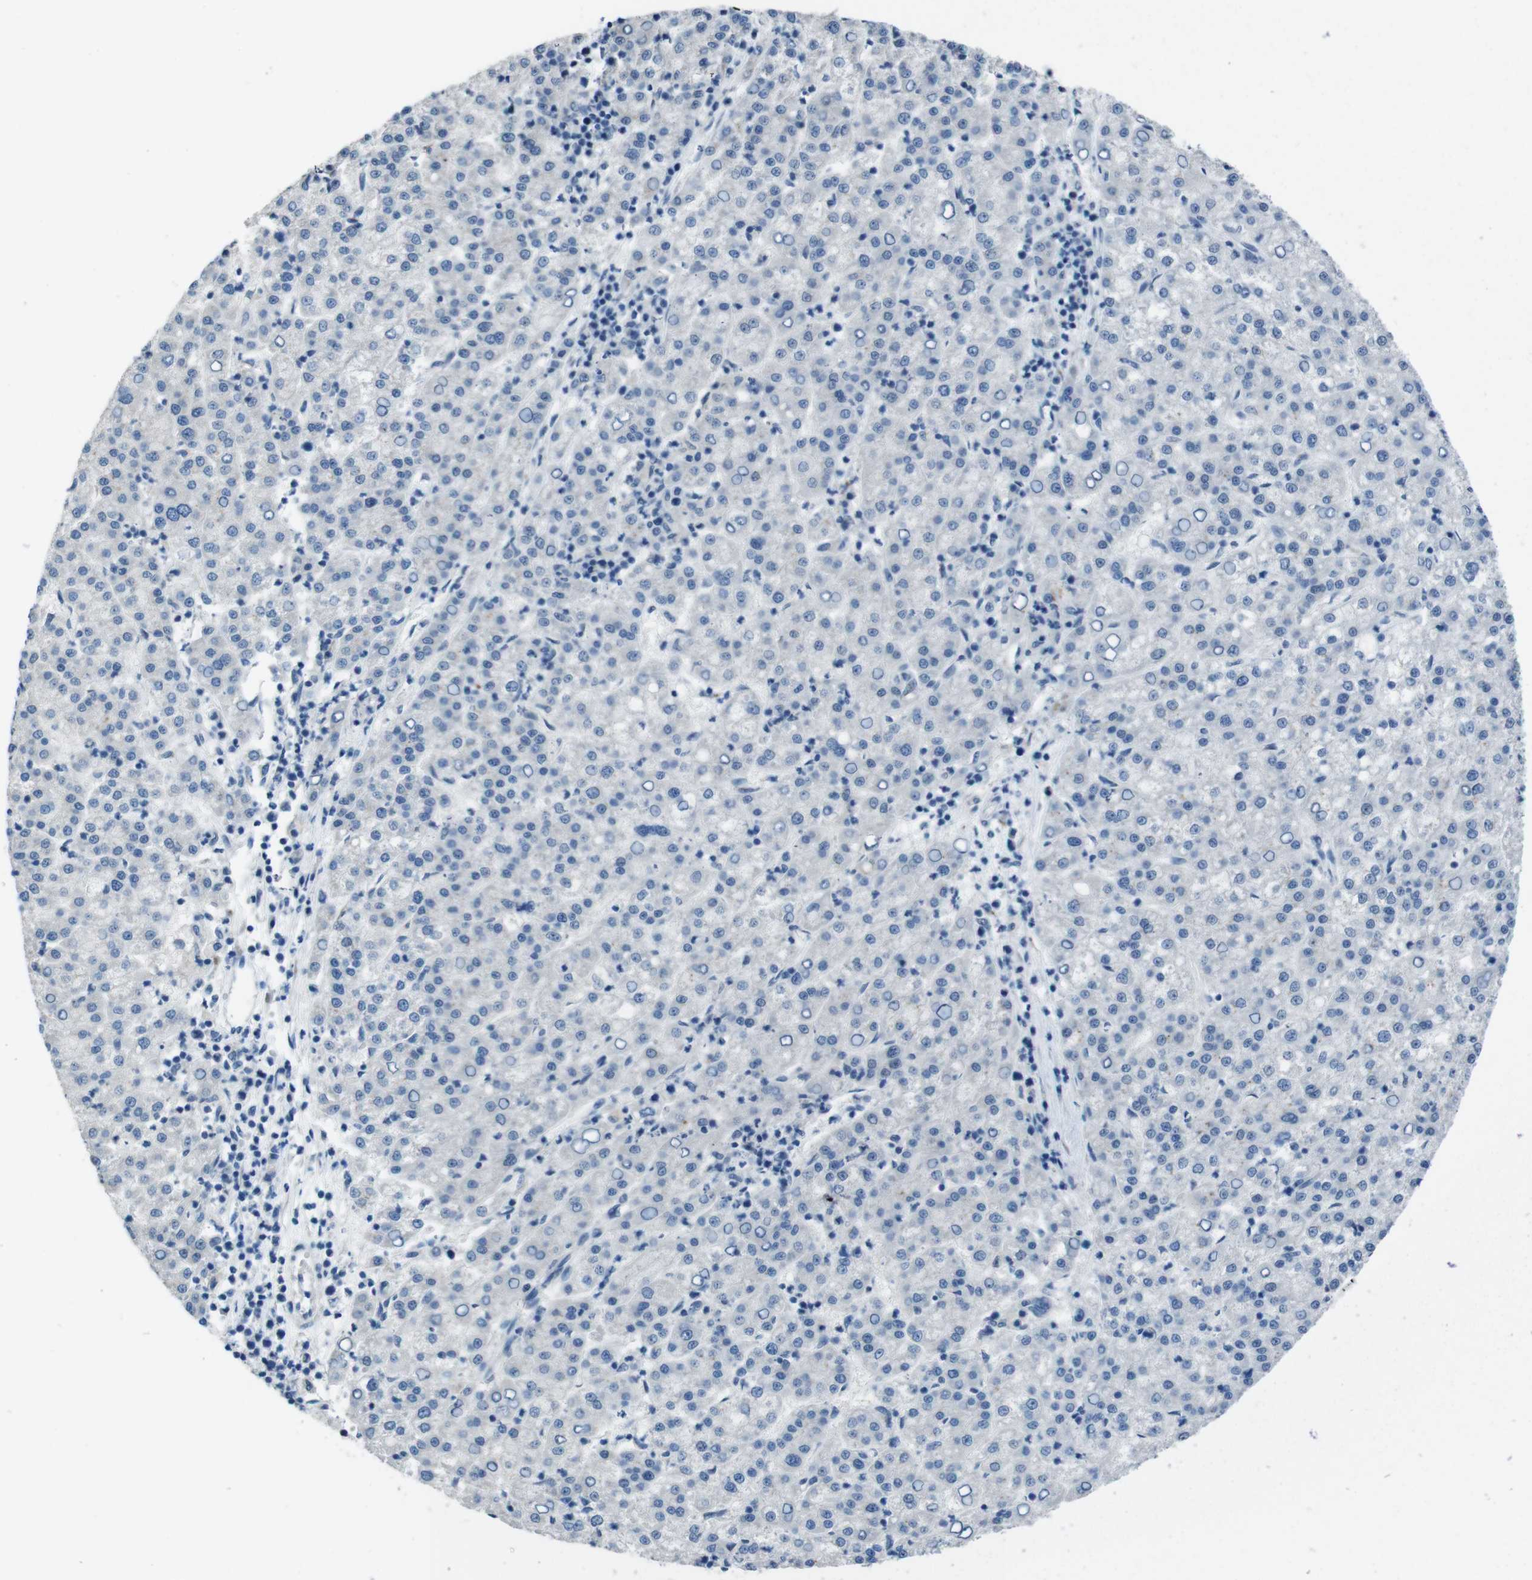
{"staining": {"intensity": "negative", "quantity": "none", "location": "none"}, "tissue": "liver cancer", "cell_type": "Tumor cells", "image_type": "cancer", "snomed": [{"axis": "morphology", "description": "Carcinoma, Hepatocellular, NOS"}, {"axis": "topography", "description": "Liver"}], "caption": "The IHC histopathology image has no significant positivity in tumor cells of liver cancer (hepatocellular carcinoma) tissue. Nuclei are stained in blue.", "gene": "CDHR2", "patient": {"sex": "female", "age": 58}}